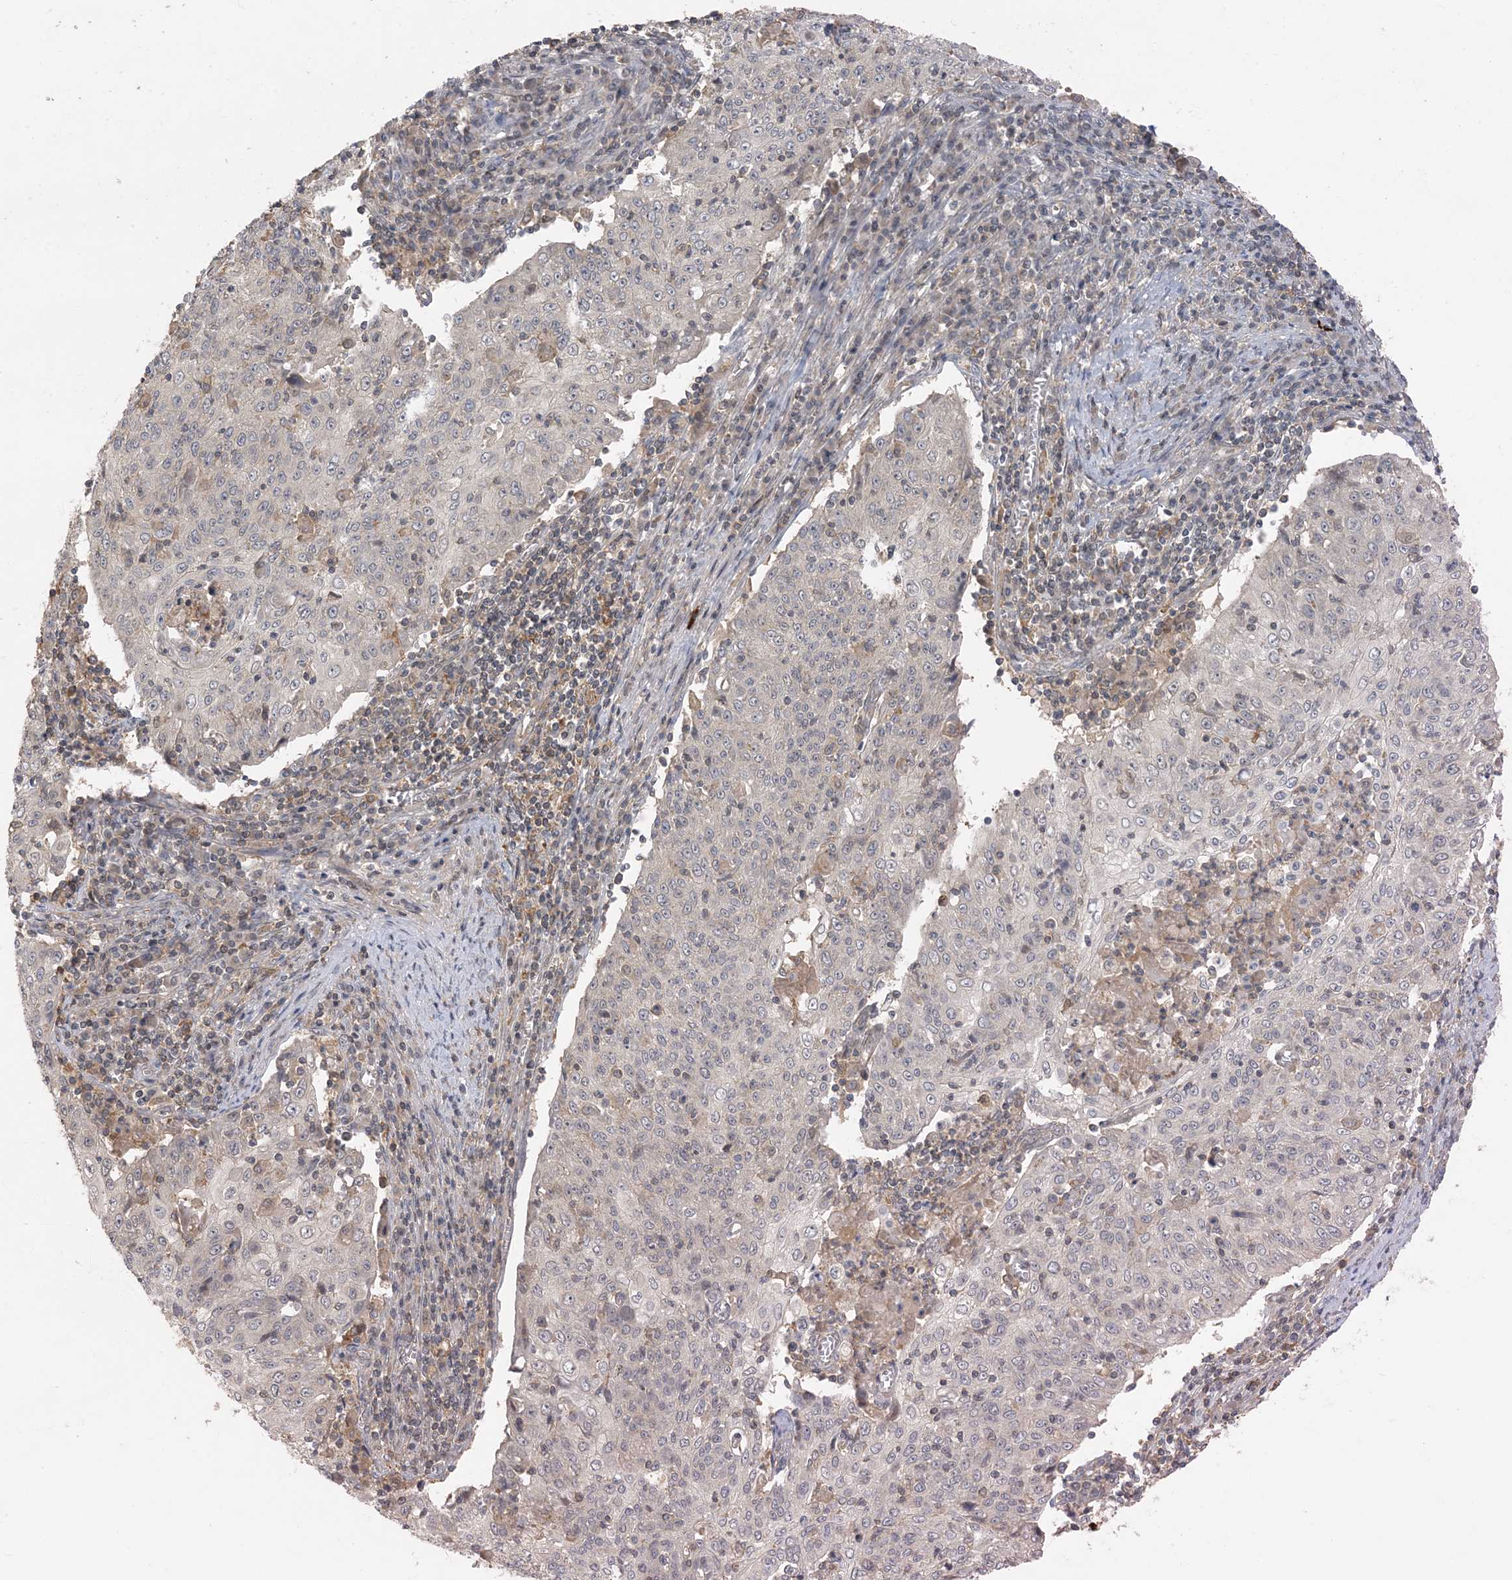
{"staining": {"intensity": "negative", "quantity": "none", "location": "none"}, "tissue": "cervical cancer", "cell_type": "Tumor cells", "image_type": "cancer", "snomed": [{"axis": "morphology", "description": "Squamous cell carcinoma, NOS"}, {"axis": "topography", "description": "Cervix"}], "caption": "Immunohistochemical staining of human cervical cancer (squamous cell carcinoma) displays no significant staining in tumor cells.", "gene": "OBI1", "patient": {"sex": "female", "age": 48}}